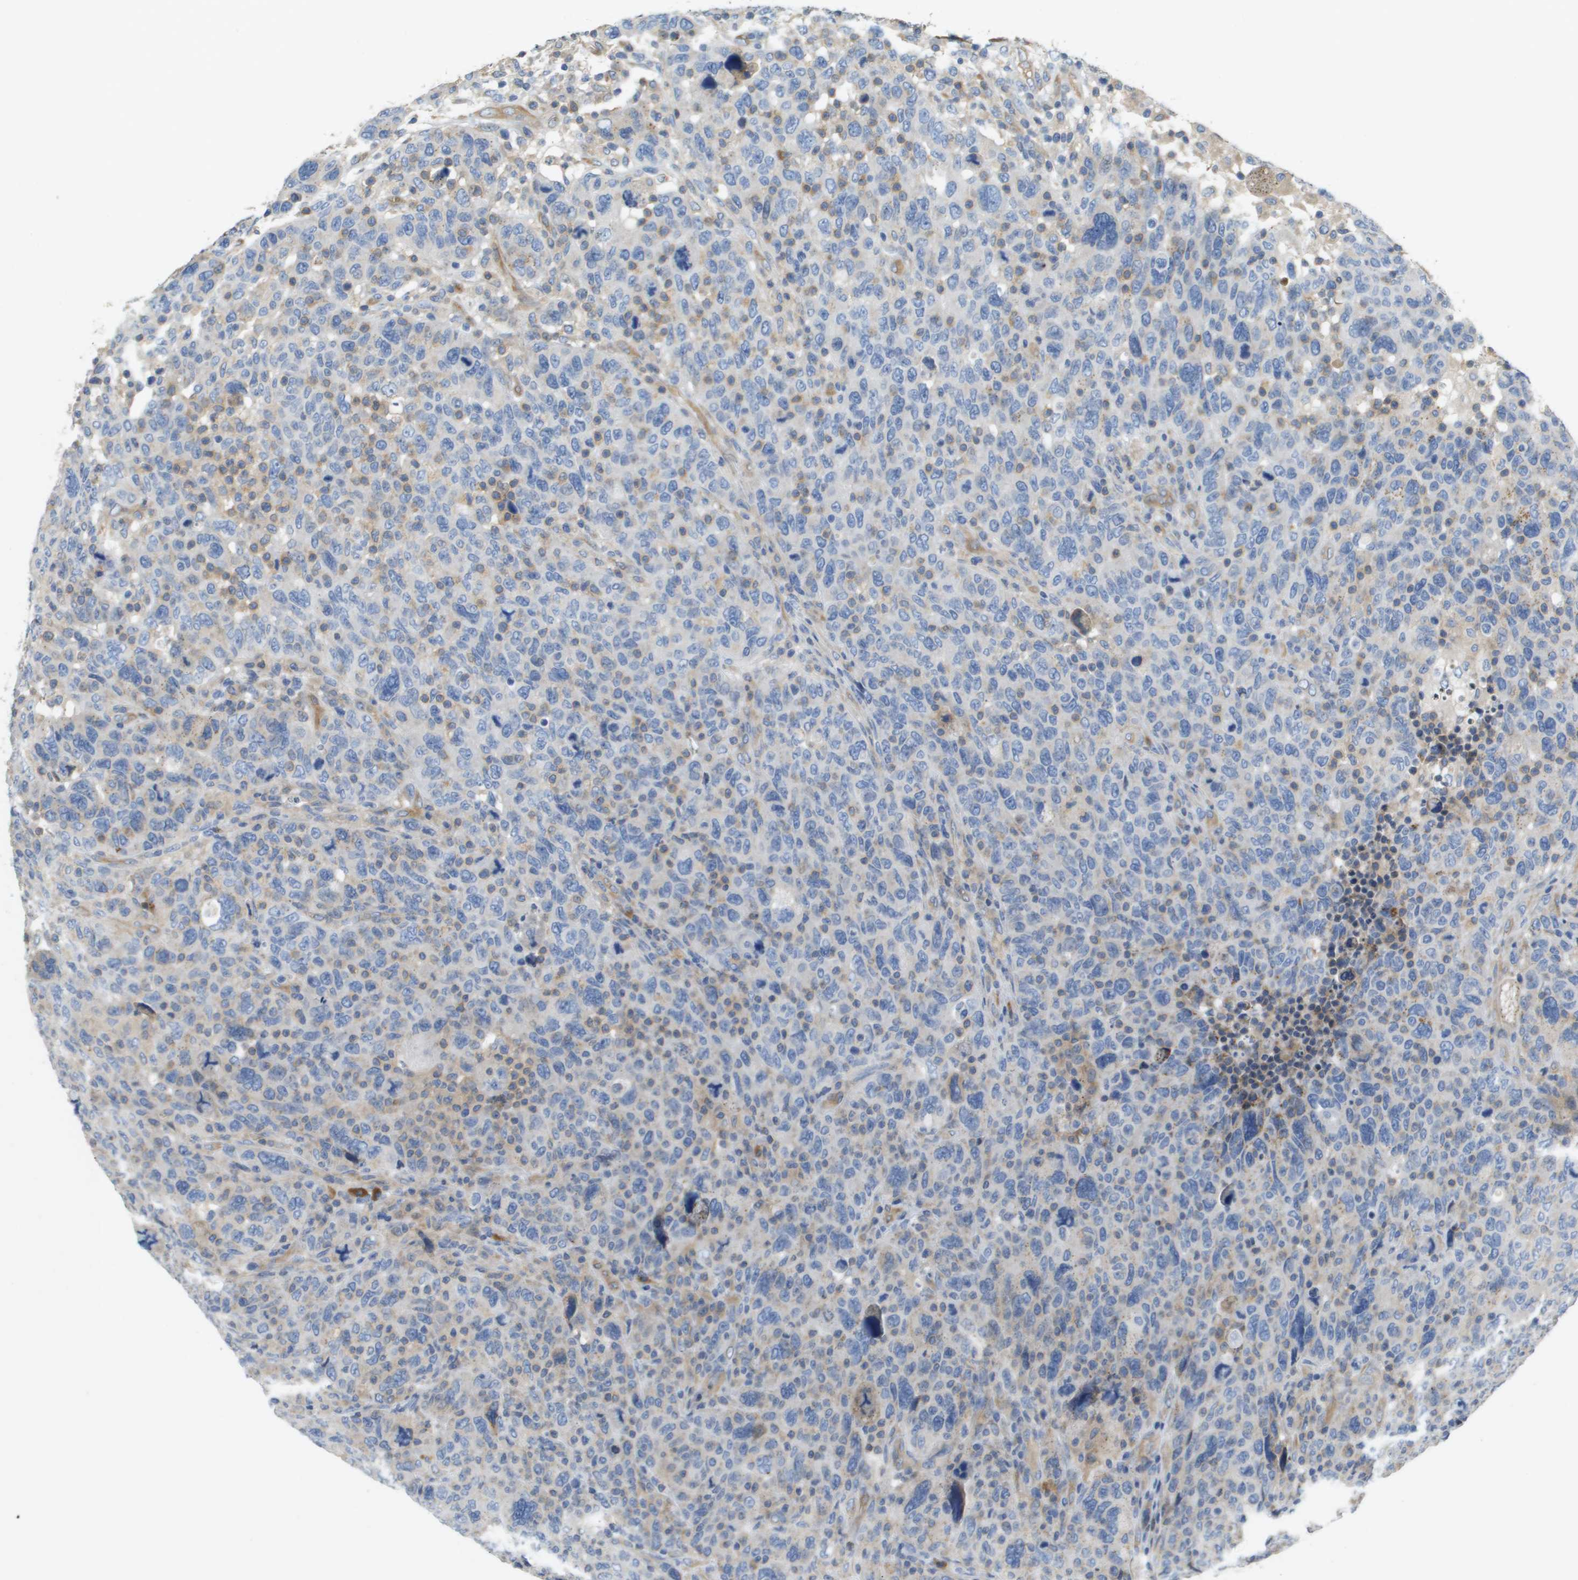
{"staining": {"intensity": "negative", "quantity": "none", "location": "none"}, "tissue": "breast cancer", "cell_type": "Tumor cells", "image_type": "cancer", "snomed": [{"axis": "morphology", "description": "Duct carcinoma"}, {"axis": "topography", "description": "Breast"}], "caption": "This is a histopathology image of immunohistochemistry (IHC) staining of breast cancer (intraductal carcinoma), which shows no positivity in tumor cells.", "gene": "CASP10", "patient": {"sex": "female", "age": 37}}